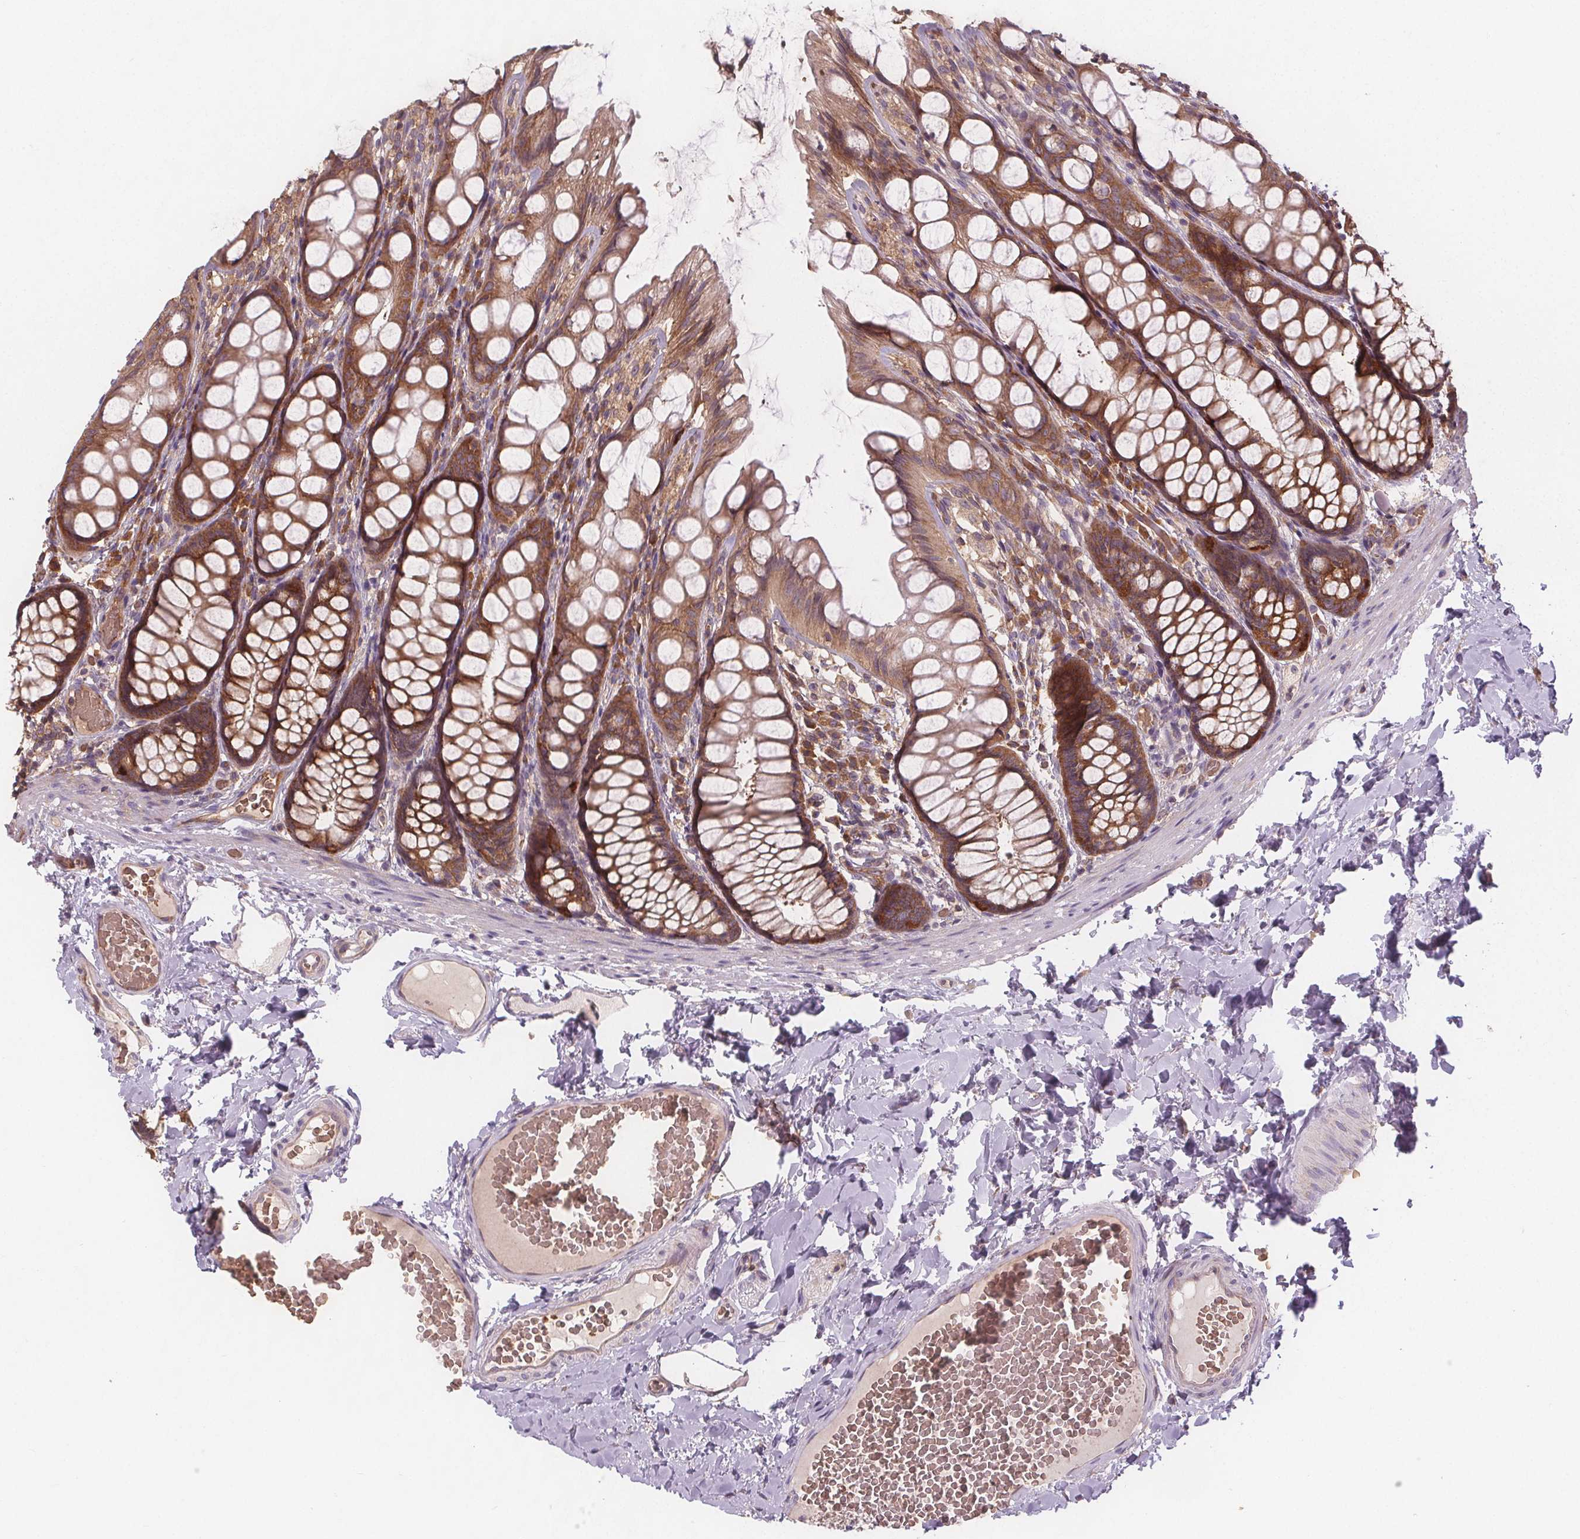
{"staining": {"intensity": "weak", "quantity": ">75%", "location": "cytoplasmic/membranous"}, "tissue": "colon", "cell_type": "Endothelial cells", "image_type": "normal", "snomed": [{"axis": "morphology", "description": "Normal tissue, NOS"}, {"axis": "topography", "description": "Colon"}], "caption": "IHC of normal human colon exhibits low levels of weak cytoplasmic/membranous positivity in about >75% of endothelial cells. (Brightfield microscopy of DAB IHC at high magnification).", "gene": "EIF3D", "patient": {"sex": "male", "age": 47}}